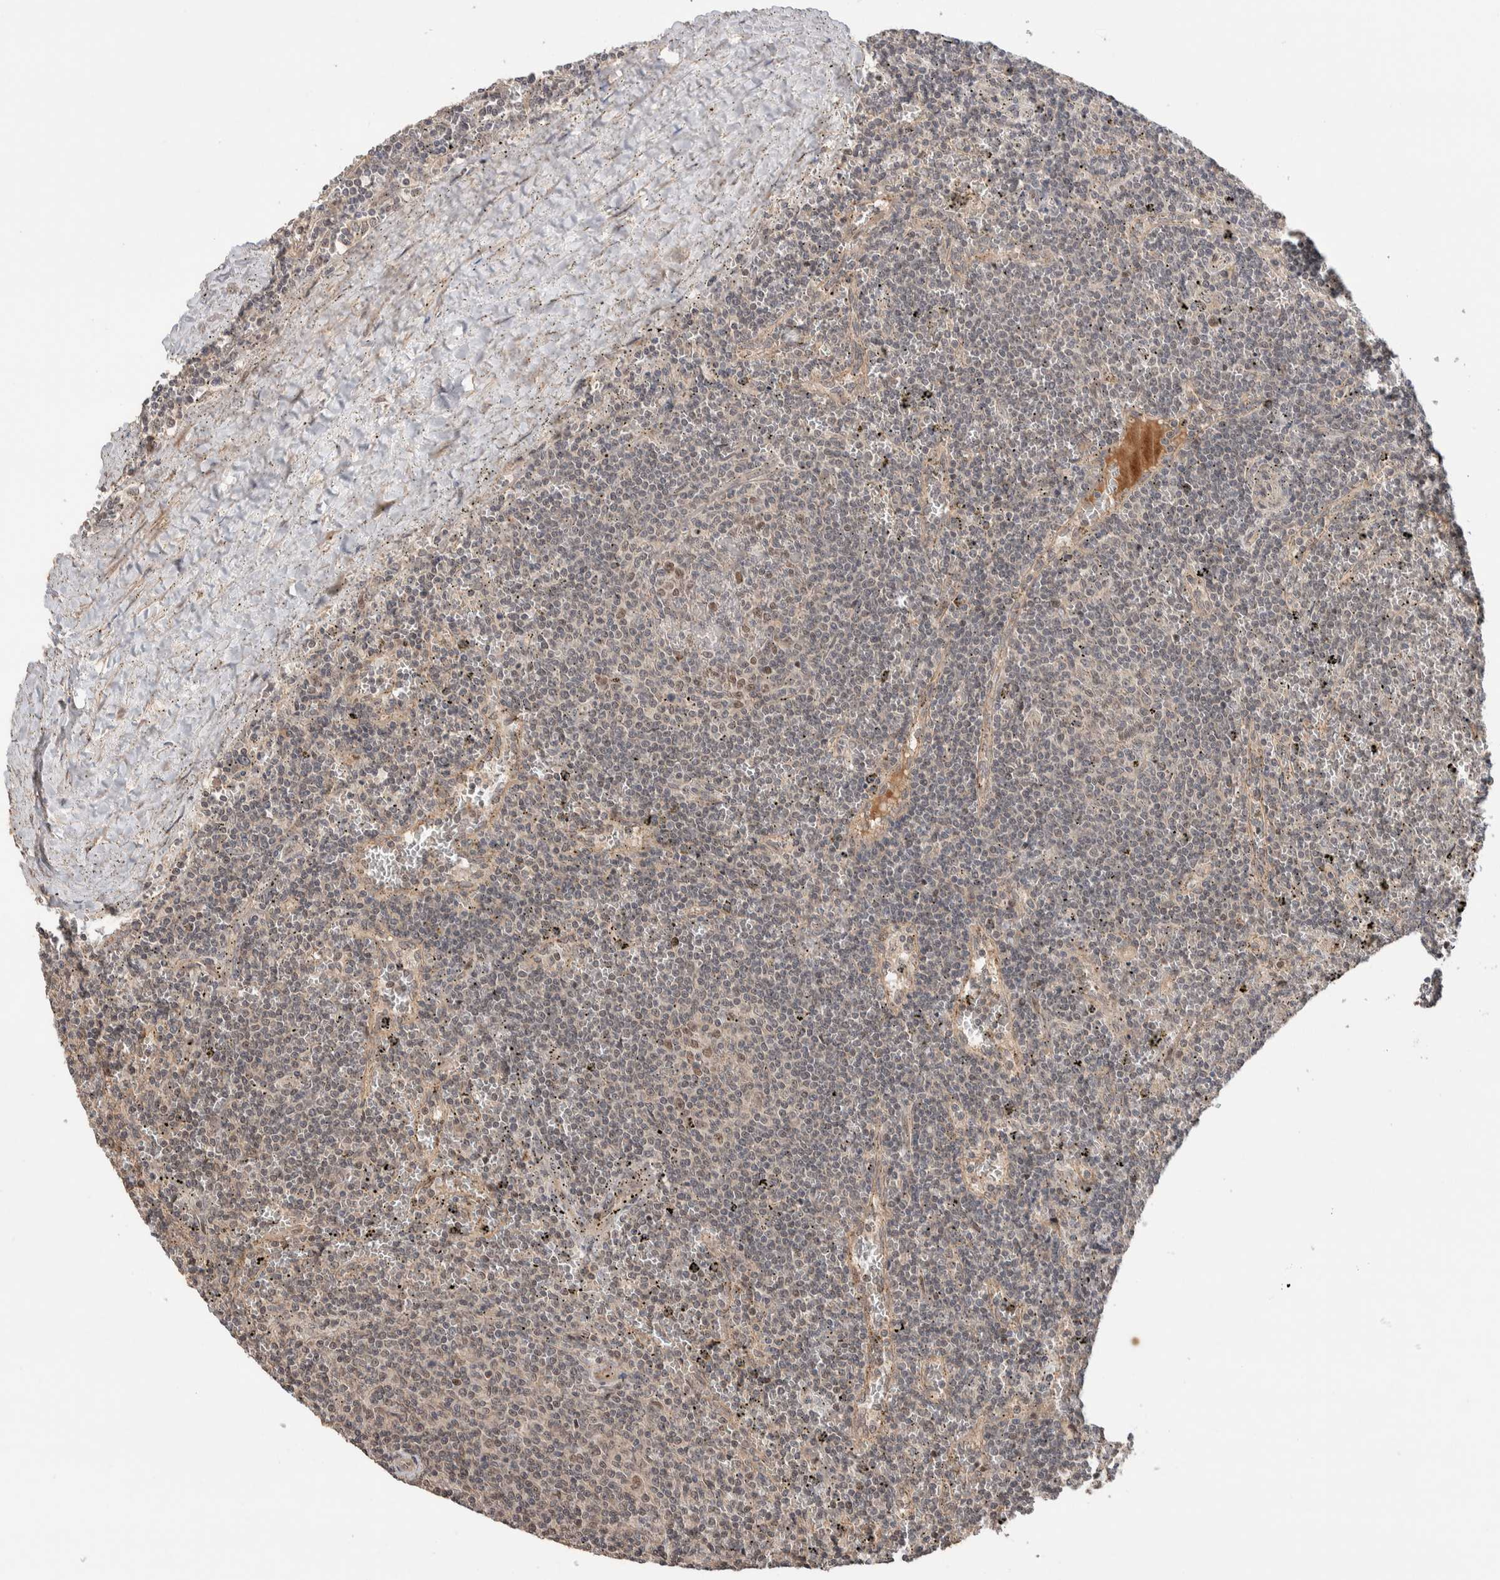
{"staining": {"intensity": "weak", "quantity": "25%-75%", "location": "nuclear"}, "tissue": "lymphoma", "cell_type": "Tumor cells", "image_type": "cancer", "snomed": [{"axis": "morphology", "description": "Malignant lymphoma, non-Hodgkin's type, Low grade"}, {"axis": "topography", "description": "Spleen"}], "caption": "High-power microscopy captured an IHC image of low-grade malignant lymphoma, non-Hodgkin's type, revealing weak nuclear expression in approximately 25%-75% of tumor cells.", "gene": "PRDM15", "patient": {"sex": "female", "age": 50}}